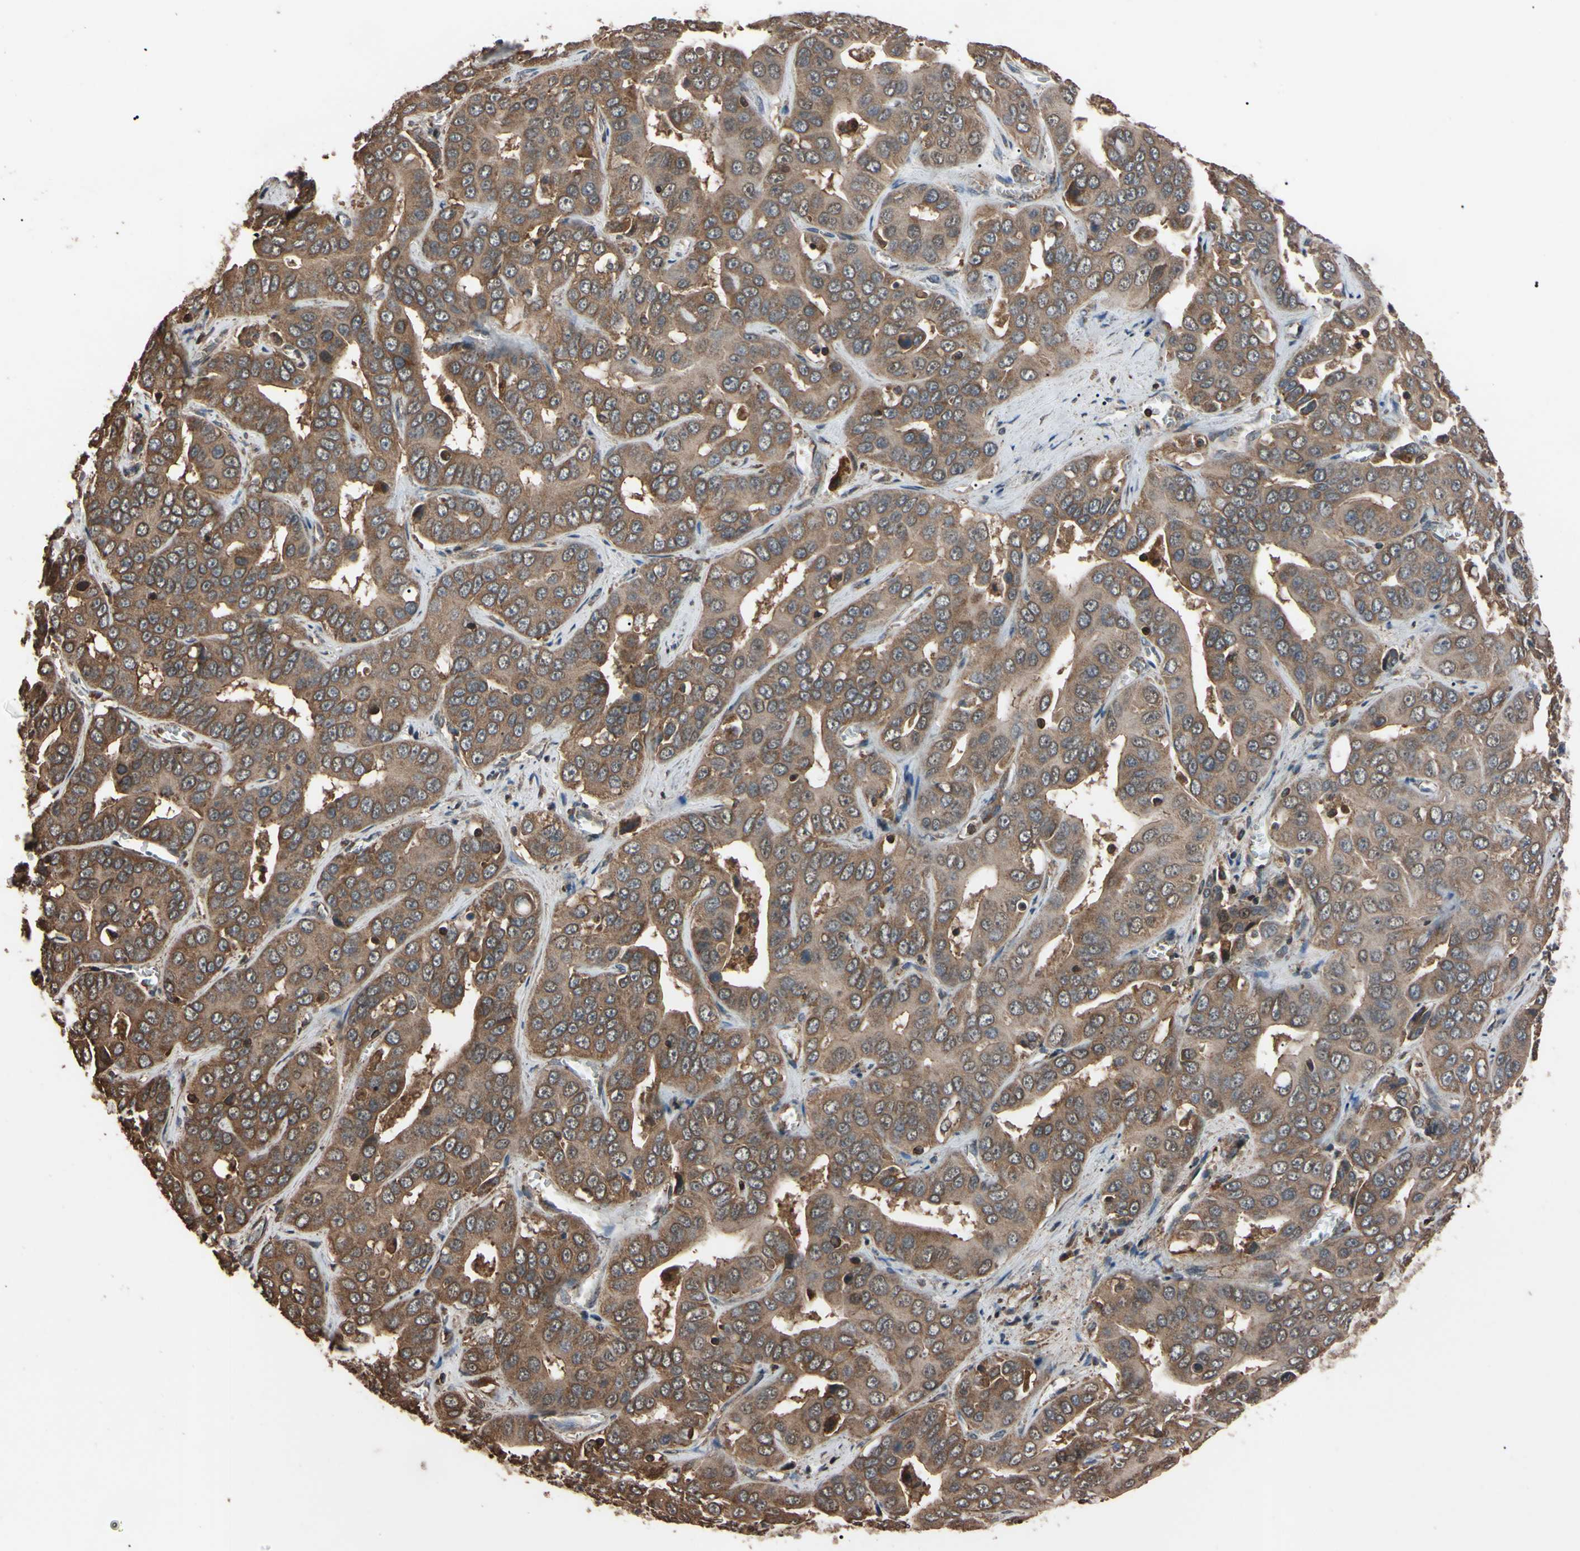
{"staining": {"intensity": "weak", "quantity": ">75%", "location": "cytoplasmic/membranous"}, "tissue": "liver cancer", "cell_type": "Tumor cells", "image_type": "cancer", "snomed": [{"axis": "morphology", "description": "Cholangiocarcinoma"}, {"axis": "topography", "description": "Liver"}], "caption": "Tumor cells show low levels of weak cytoplasmic/membranous staining in approximately >75% of cells in liver cancer (cholangiocarcinoma).", "gene": "TNFRSF1A", "patient": {"sex": "female", "age": 52}}